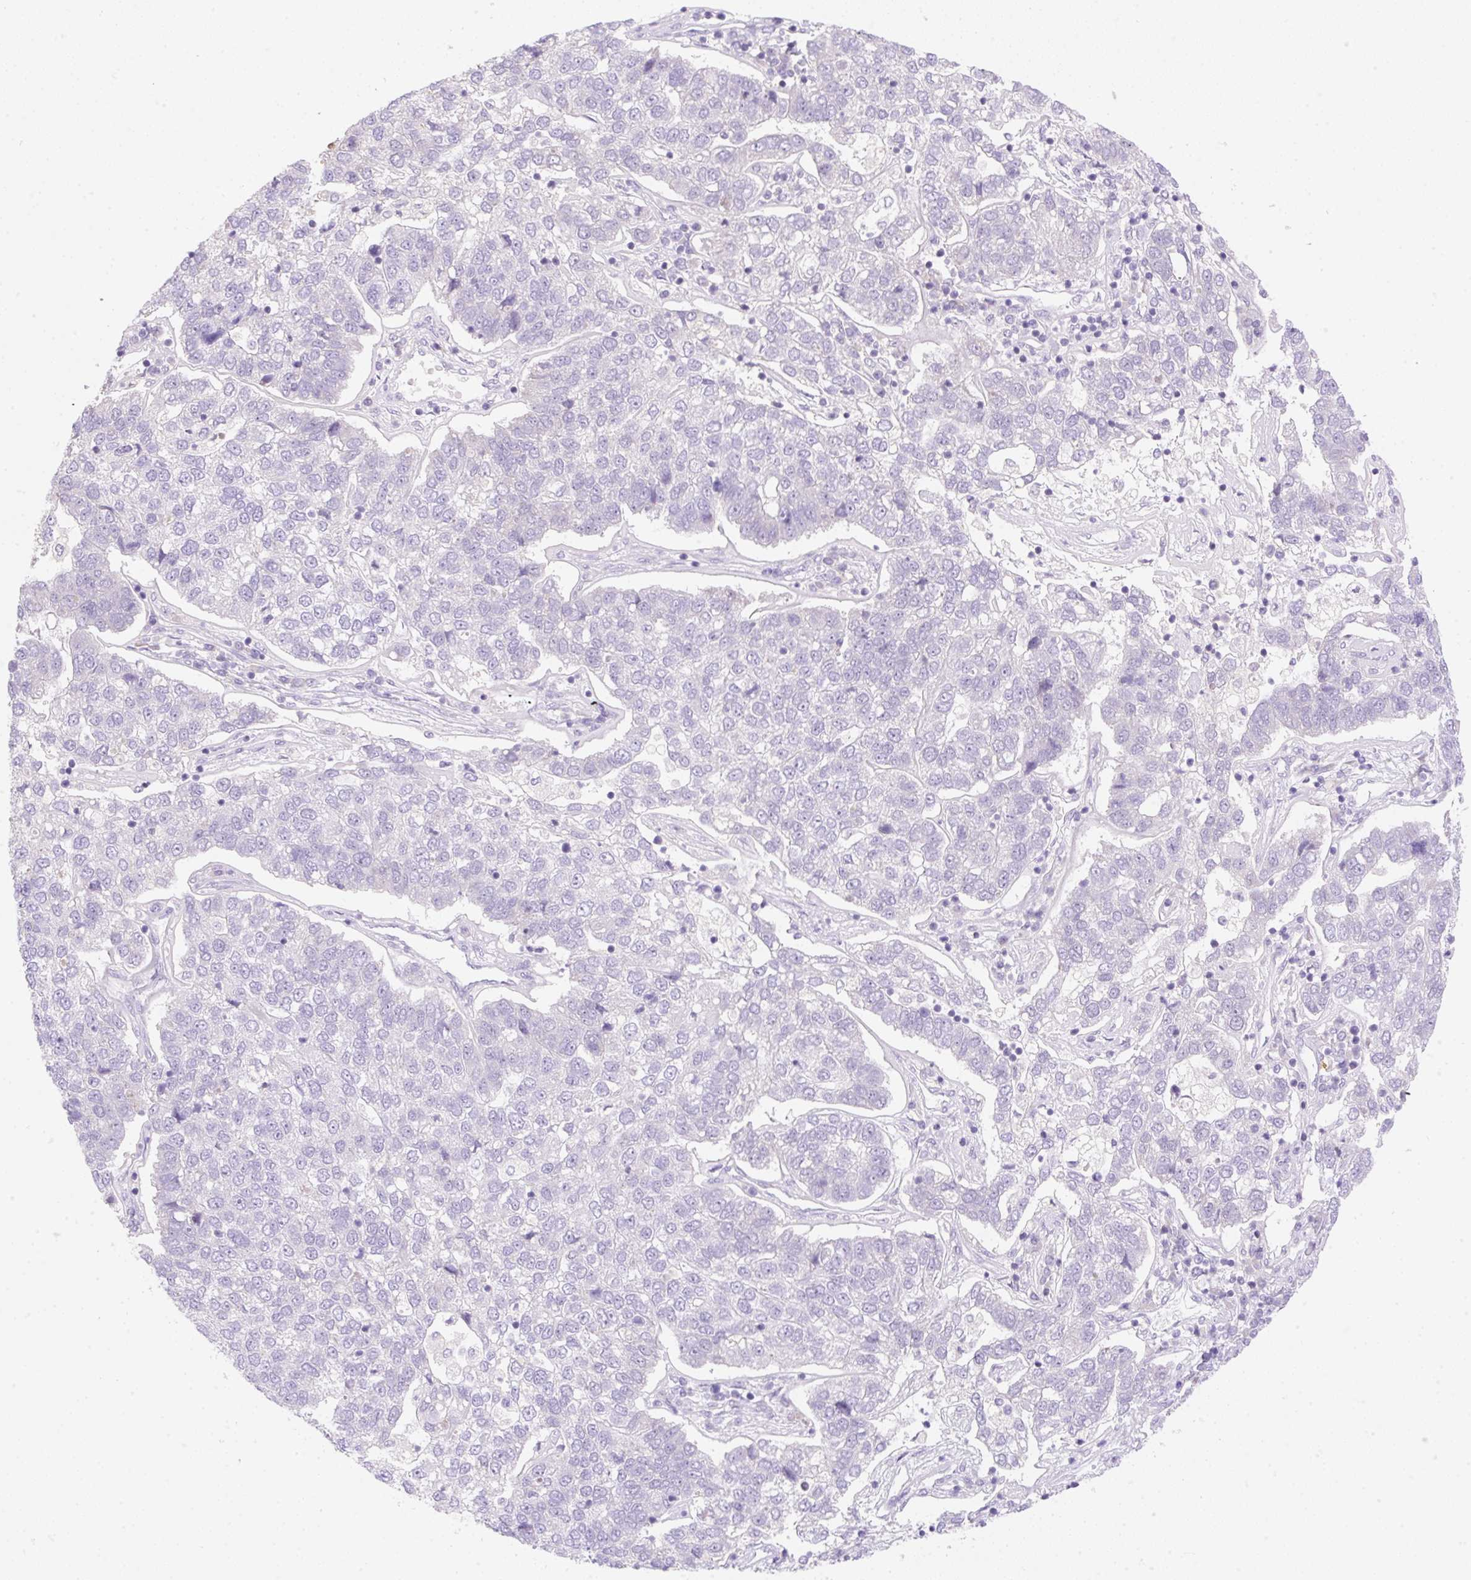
{"staining": {"intensity": "negative", "quantity": "none", "location": "none"}, "tissue": "pancreatic cancer", "cell_type": "Tumor cells", "image_type": "cancer", "snomed": [{"axis": "morphology", "description": "Adenocarcinoma, NOS"}, {"axis": "topography", "description": "Pancreas"}], "caption": "Tumor cells are negative for protein expression in human adenocarcinoma (pancreatic).", "gene": "DENND5A", "patient": {"sex": "female", "age": 61}}